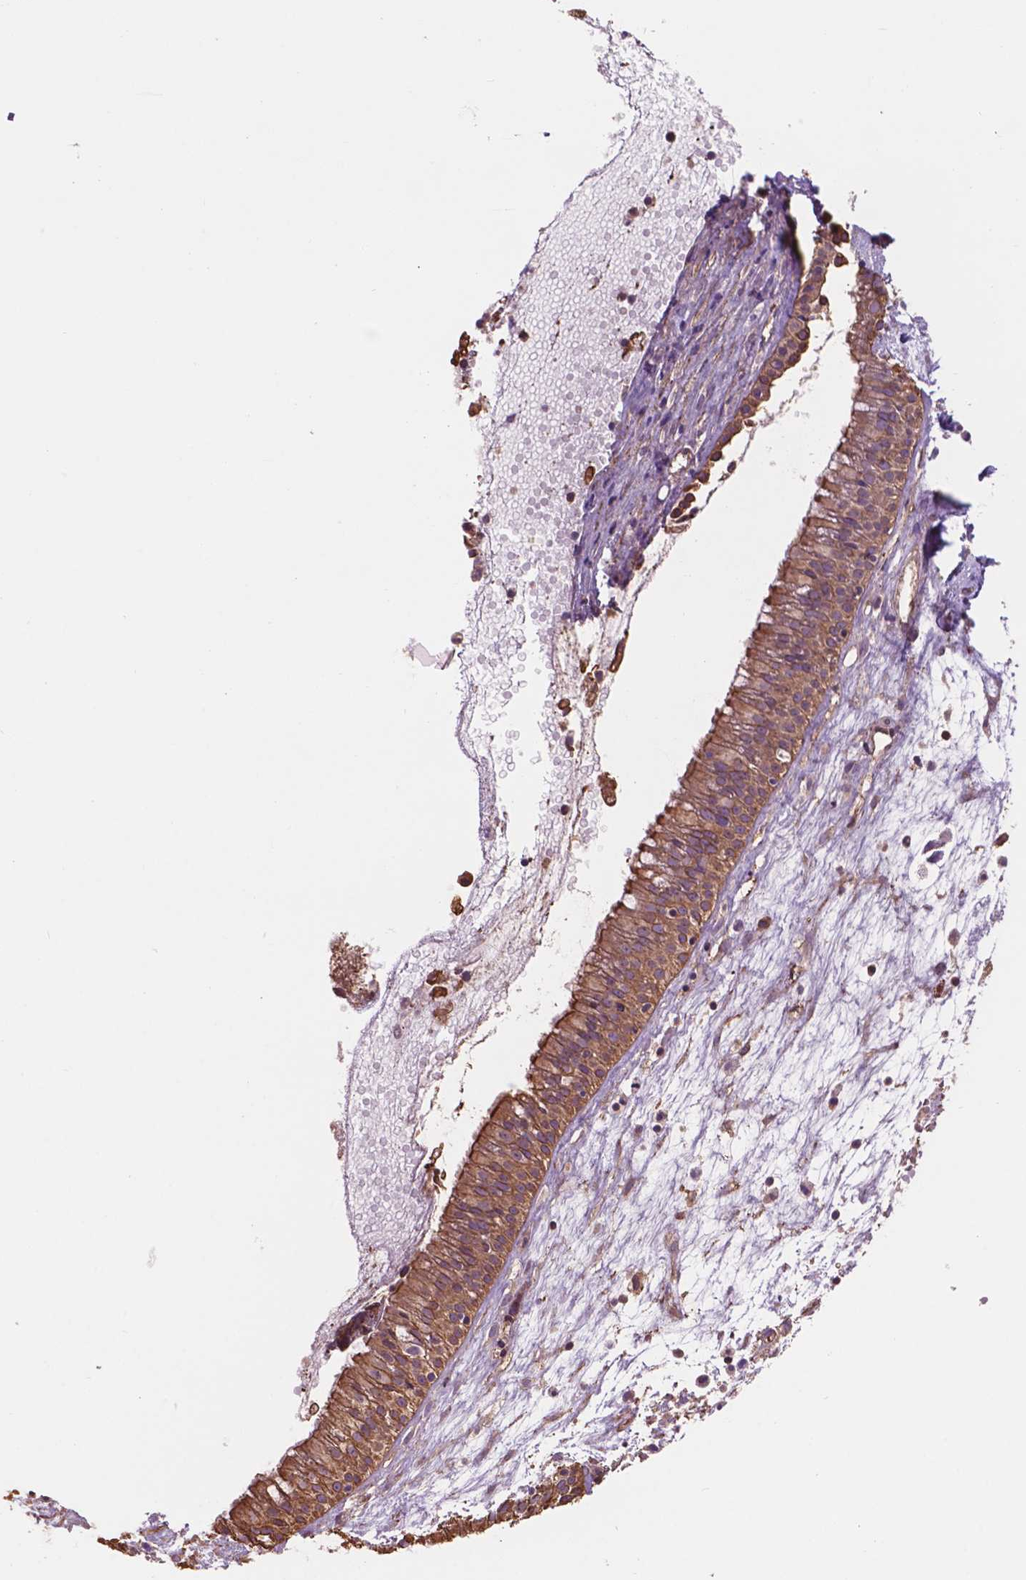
{"staining": {"intensity": "strong", "quantity": ">75%", "location": "cytoplasmic/membranous"}, "tissue": "nasopharynx", "cell_type": "Respiratory epithelial cells", "image_type": "normal", "snomed": [{"axis": "morphology", "description": "Normal tissue, NOS"}, {"axis": "topography", "description": "Nasopharynx"}], "caption": "Strong cytoplasmic/membranous expression for a protein is seen in about >75% of respiratory epithelial cells of normal nasopharynx using immunohistochemistry.", "gene": "NIPA2", "patient": {"sex": "male", "age": 31}}